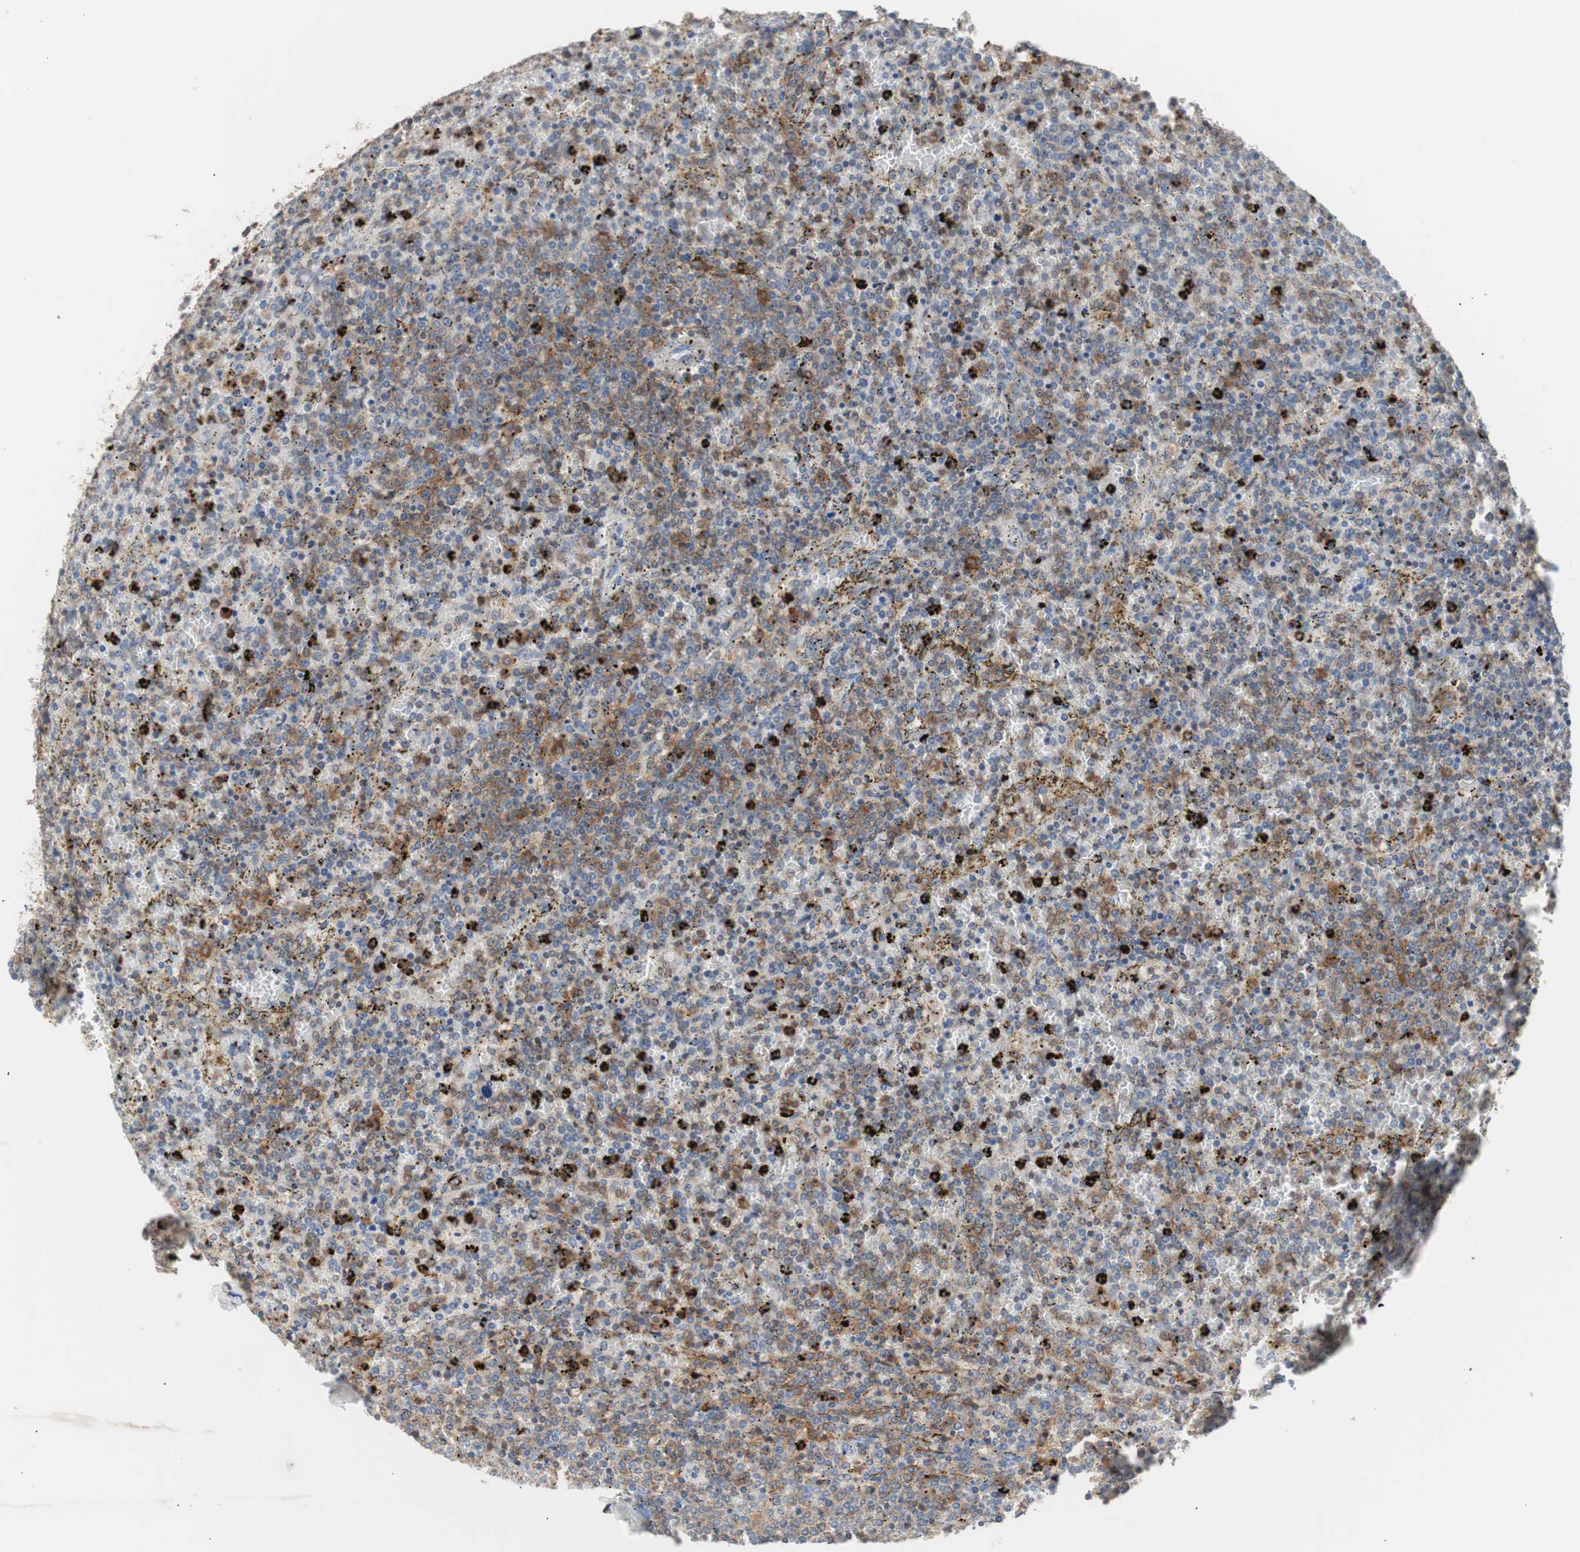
{"staining": {"intensity": "weak", "quantity": "25%-75%", "location": "cytoplasmic/membranous"}, "tissue": "lymphoma", "cell_type": "Tumor cells", "image_type": "cancer", "snomed": [{"axis": "morphology", "description": "Malignant lymphoma, non-Hodgkin's type, Low grade"}, {"axis": "topography", "description": "Spleen"}], "caption": "An immunohistochemistry image of tumor tissue is shown. Protein staining in brown shows weak cytoplasmic/membranous positivity in low-grade malignant lymphoma, non-Hodgkin's type within tumor cells.", "gene": "LITAF", "patient": {"sex": "female", "age": 77}}